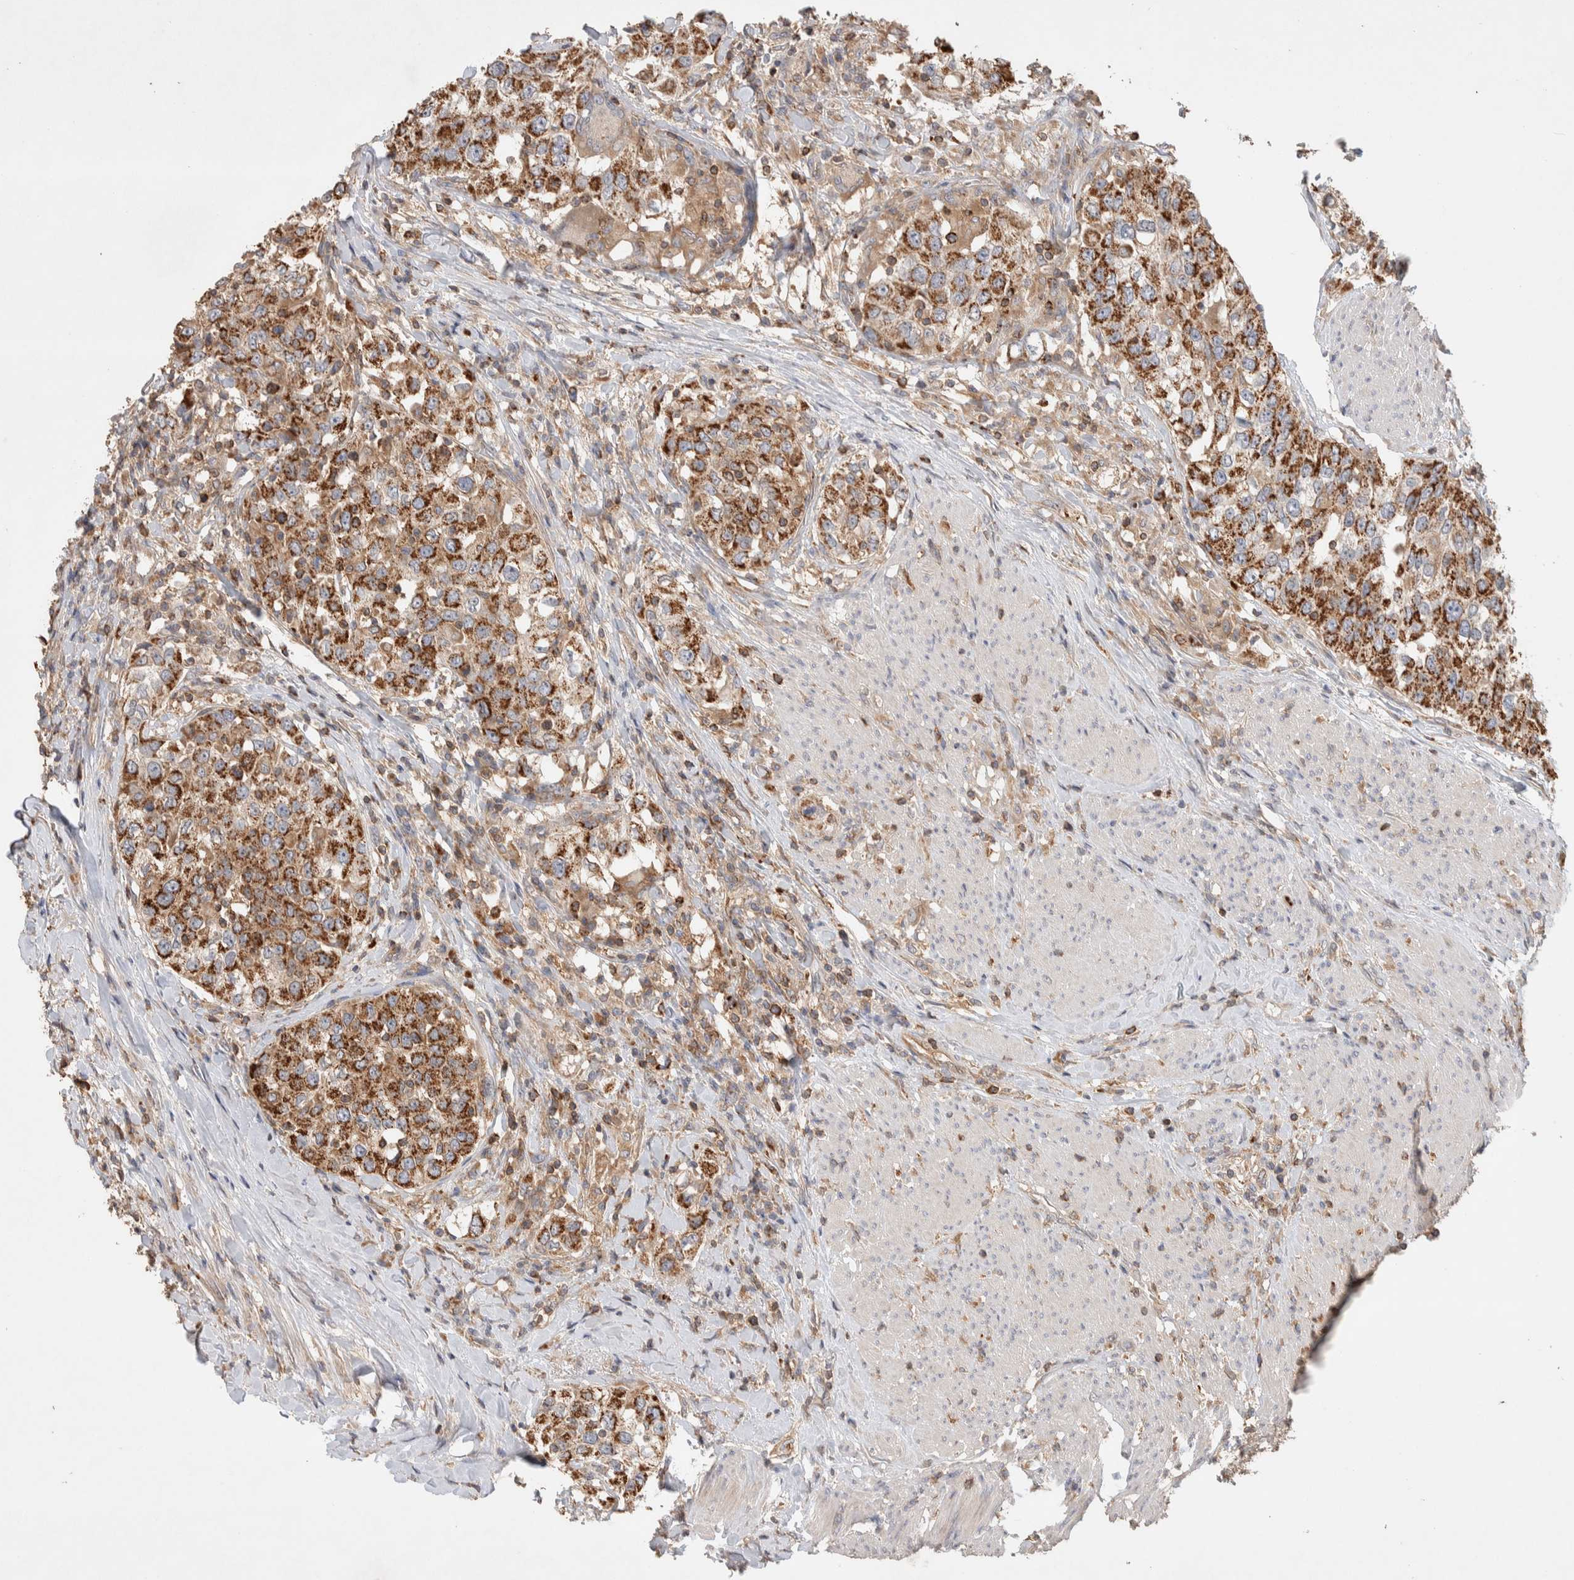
{"staining": {"intensity": "strong", "quantity": ">75%", "location": "cytoplasmic/membranous"}, "tissue": "urothelial cancer", "cell_type": "Tumor cells", "image_type": "cancer", "snomed": [{"axis": "morphology", "description": "Urothelial carcinoma, High grade"}, {"axis": "topography", "description": "Urinary bladder"}], "caption": "This image displays IHC staining of urothelial cancer, with high strong cytoplasmic/membranous expression in approximately >75% of tumor cells.", "gene": "DEPTOR", "patient": {"sex": "female", "age": 80}}